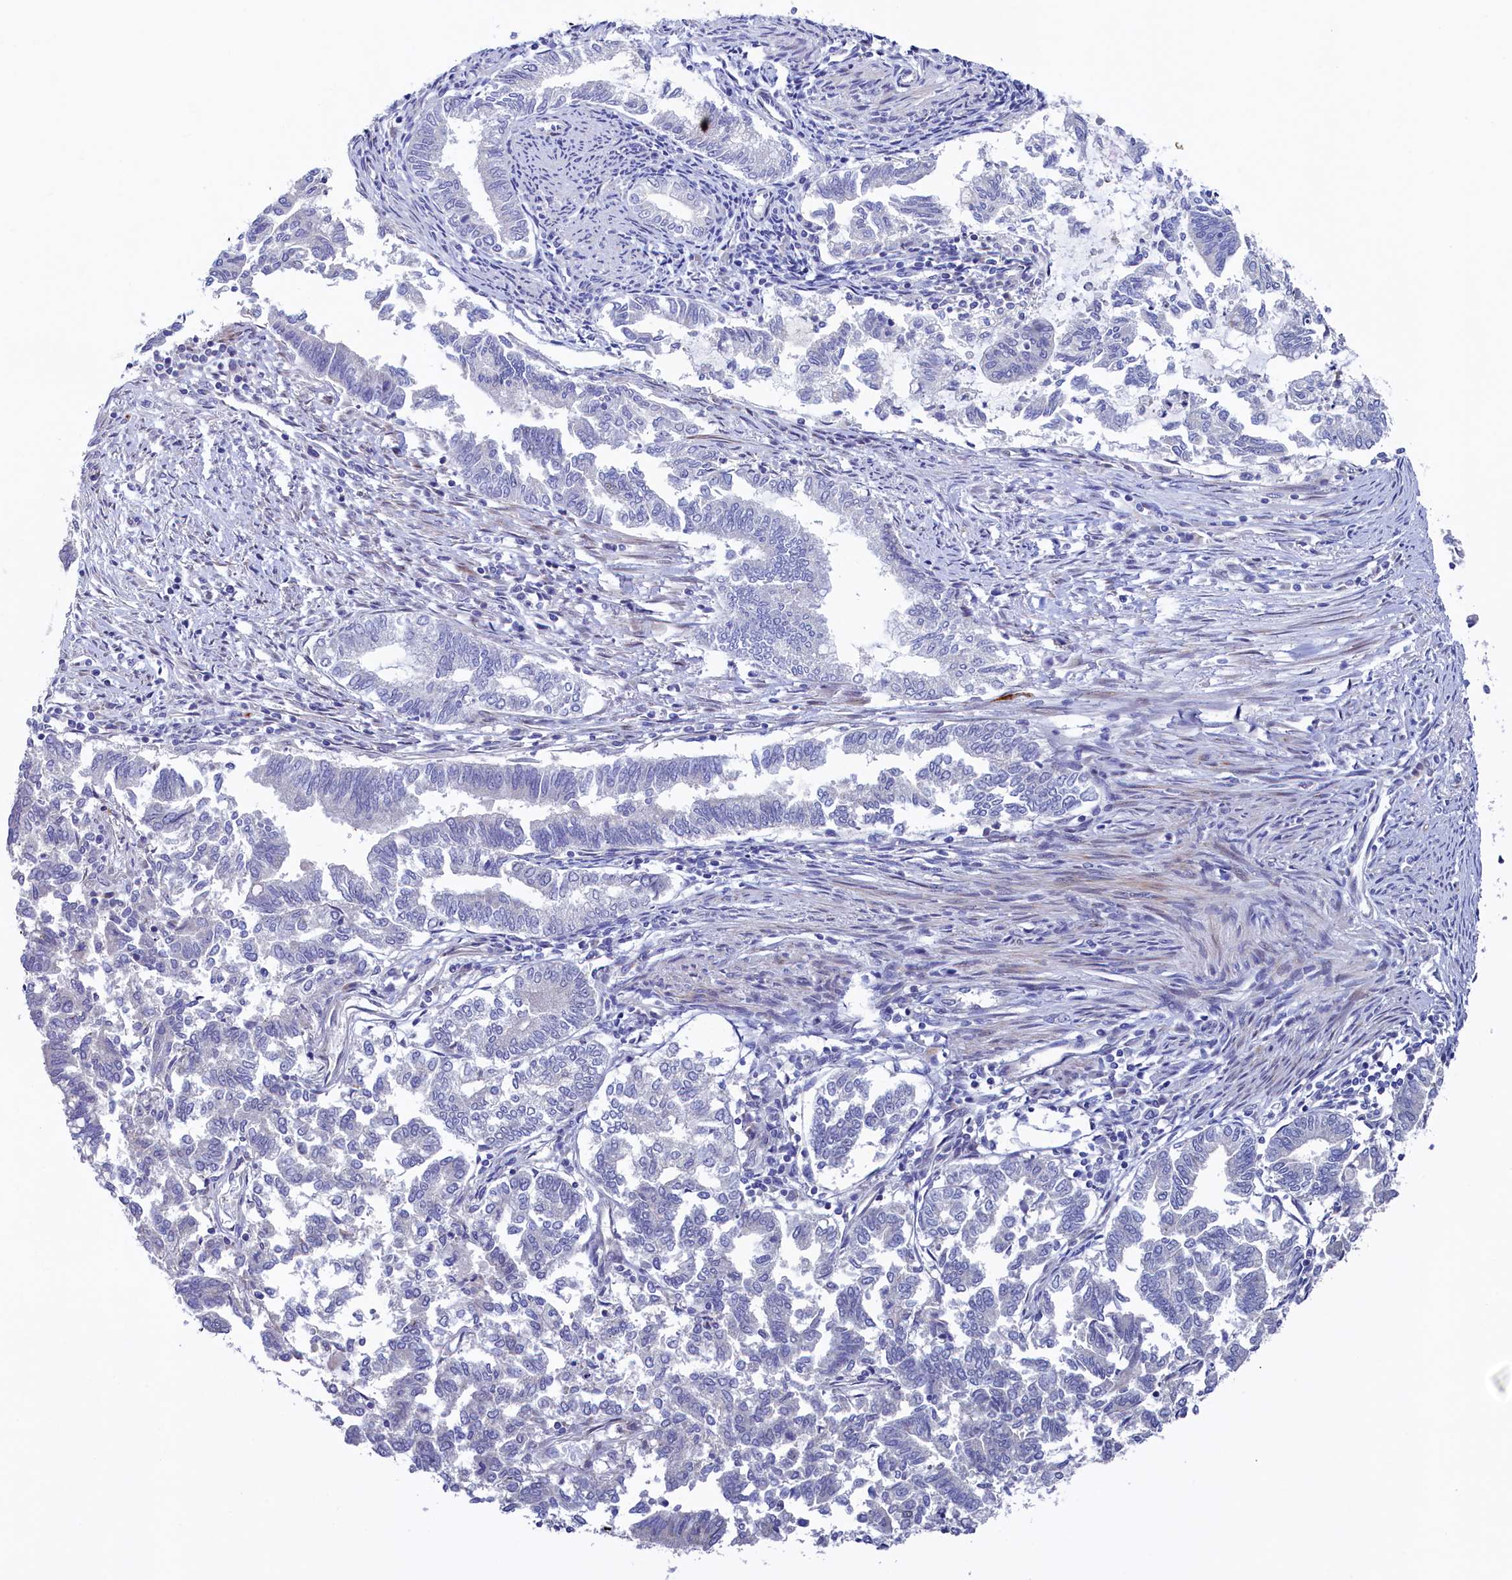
{"staining": {"intensity": "negative", "quantity": "none", "location": "none"}, "tissue": "endometrial cancer", "cell_type": "Tumor cells", "image_type": "cancer", "snomed": [{"axis": "morphology", "description": "Adenocarcinoma, NOS"}, {"axis": "topography", "description": "Endometrium"}], "caption": "Image shows no protein positivity in tumor cells of endometrial adenocarcinoma tissue.", "gene": "PIK3C3", "patient": {"sex": "female", "age": 79}}